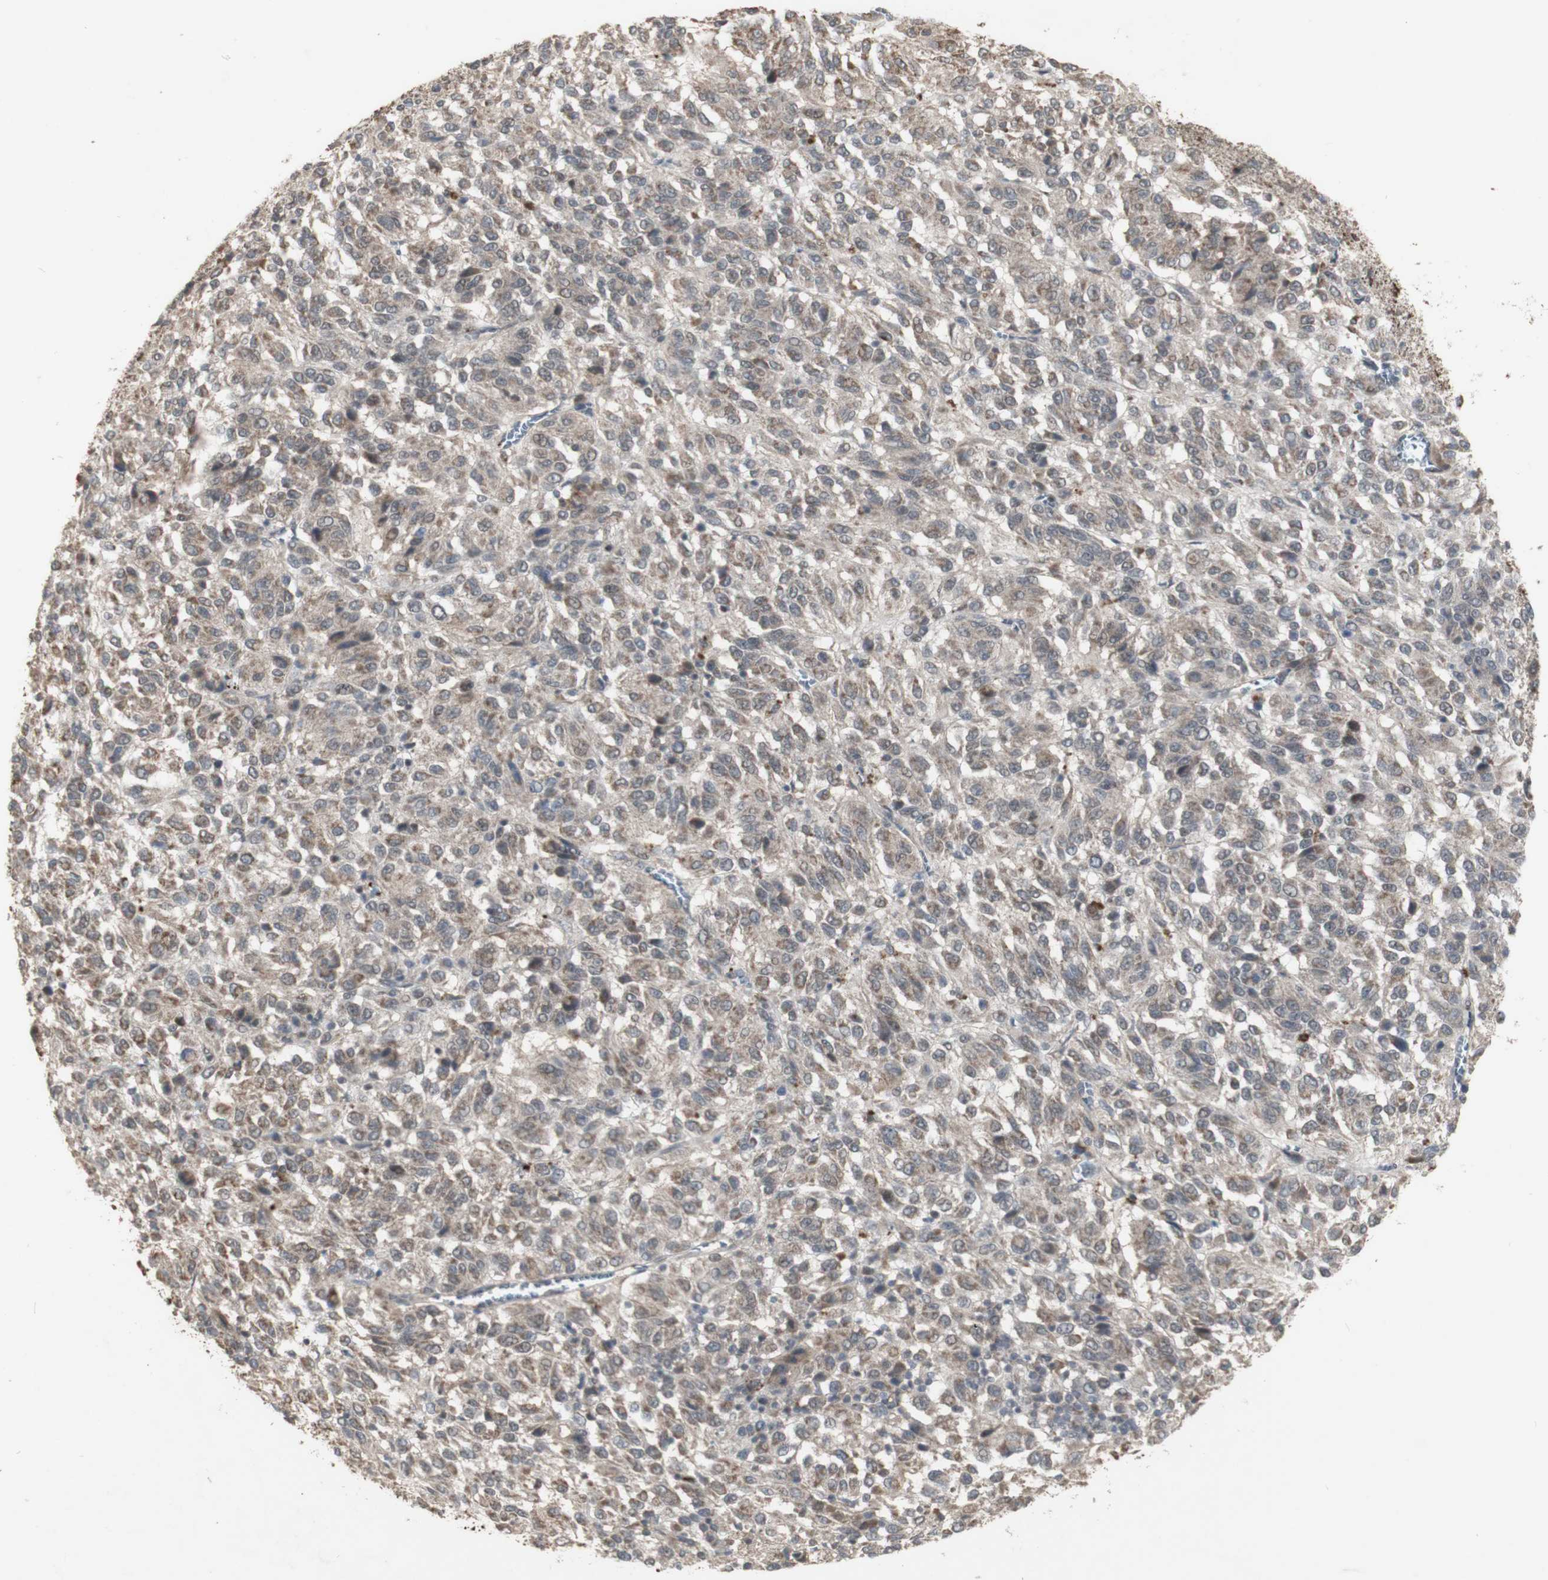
{"staining": {"intensity": "weak", "quantity": "<25%", "location": "cytoplasmic/membranous"}, "tissue": "melanoma", "cell_type": "Tumor cells", "image_type": "cancer", "snomed": [{"axis": "morphology", "description": "Malignant melanoma, Metastatic site"}, {"axis": "topography", "description": "Lung"}], "caption": "The image exhibits no significant expression in tumor cells of melanoma. (DAB immunohistochemistry (IHC), high magnification).", "gene": "ALOX12", "patient": {"sex": "male", "age": 64}}